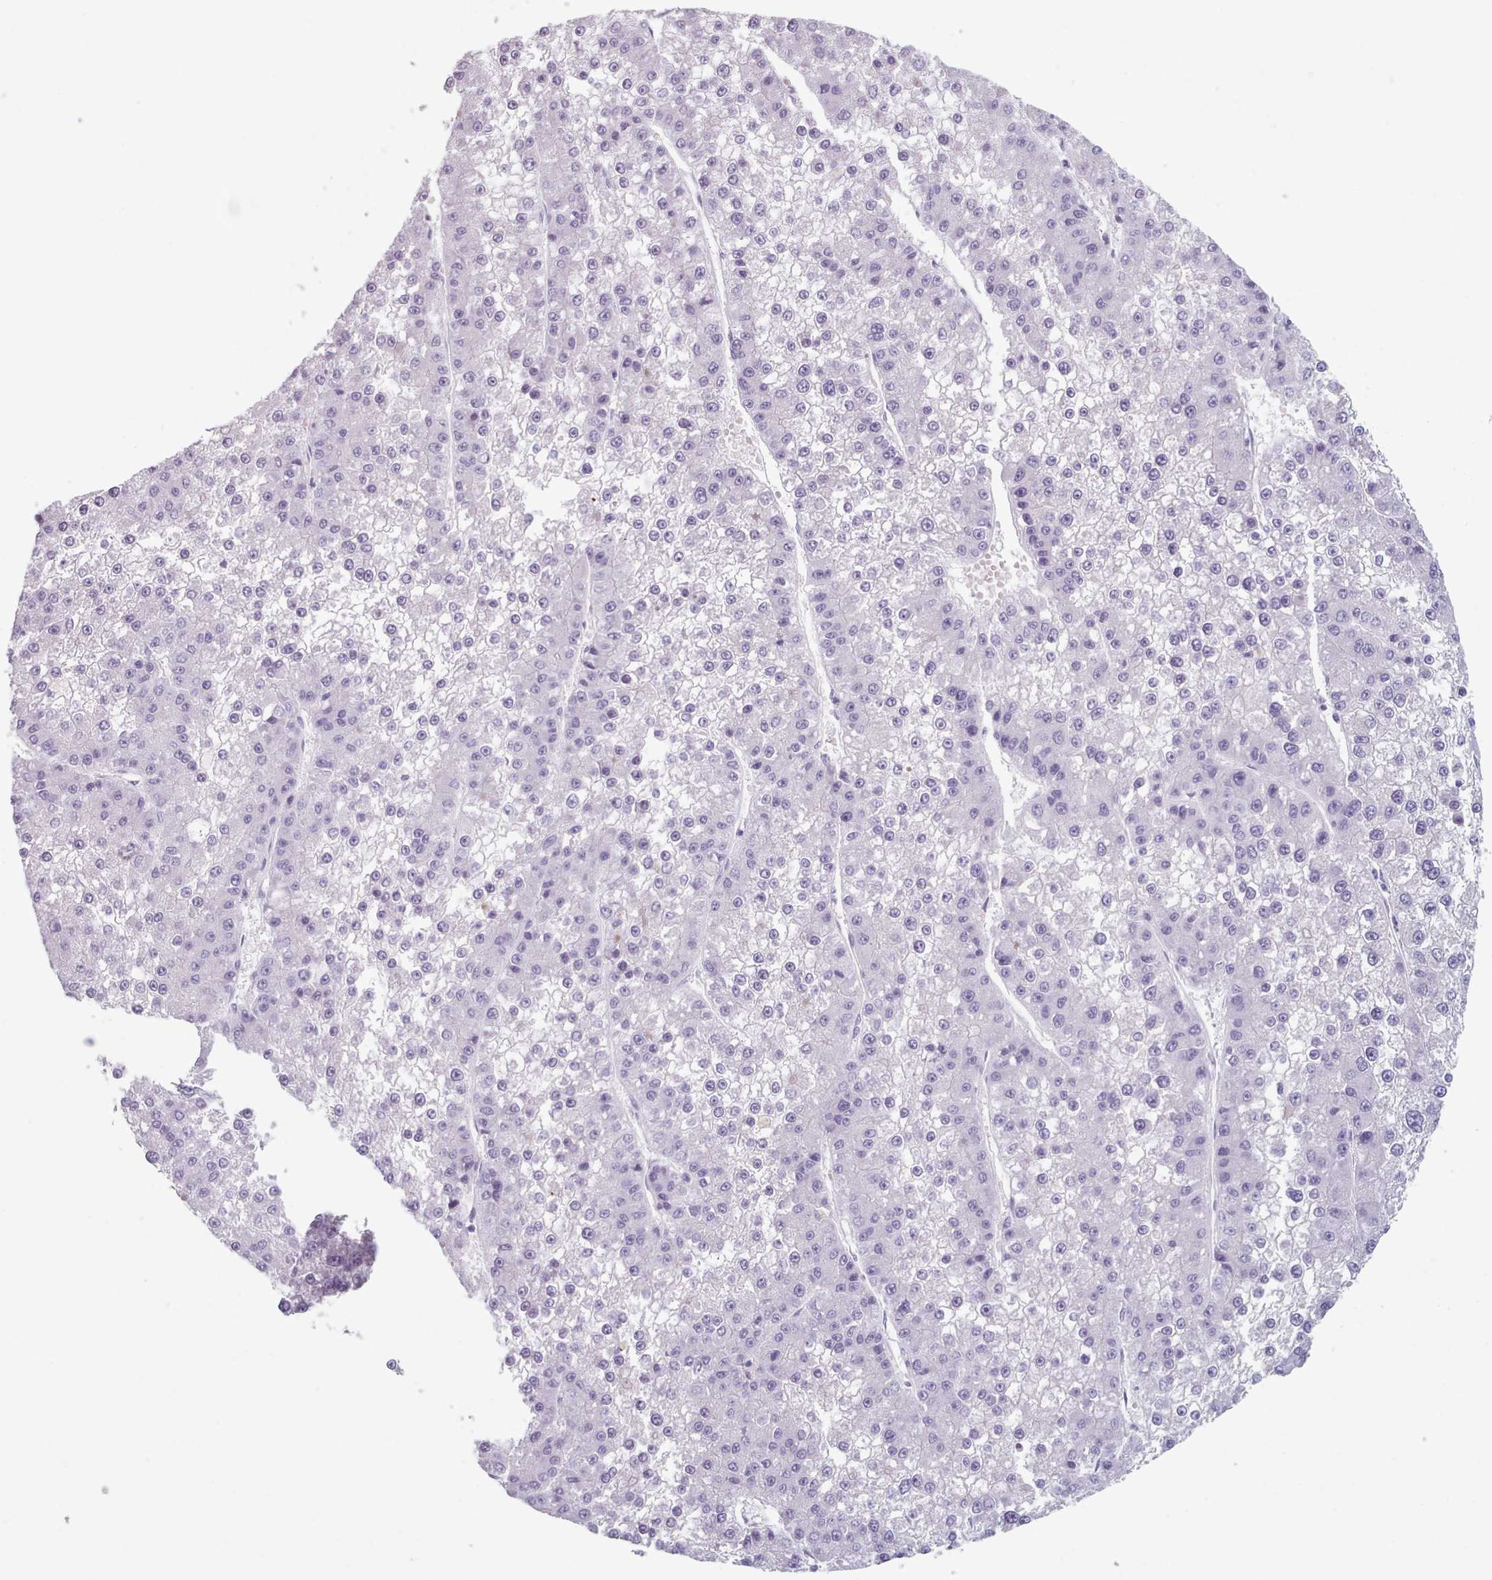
{"staining": {"intensity": "negative", "quantity": "none", "location": "none"}, "tissue": "liver cancer", "cell_type": "Tumor cells", "image_type": "cancer", "snomed": [{"axis": "morphology", "description": "Carcinoma, Hepatocellular, NOS"}, {"axis": "topography", "description": "Liver"}], "caption": "Tumor cells are negative for protein expression in human liver hepatocellular carcinoma.", "gene": "FAM170B", "patient": {"sex": "female", "age": 73}}